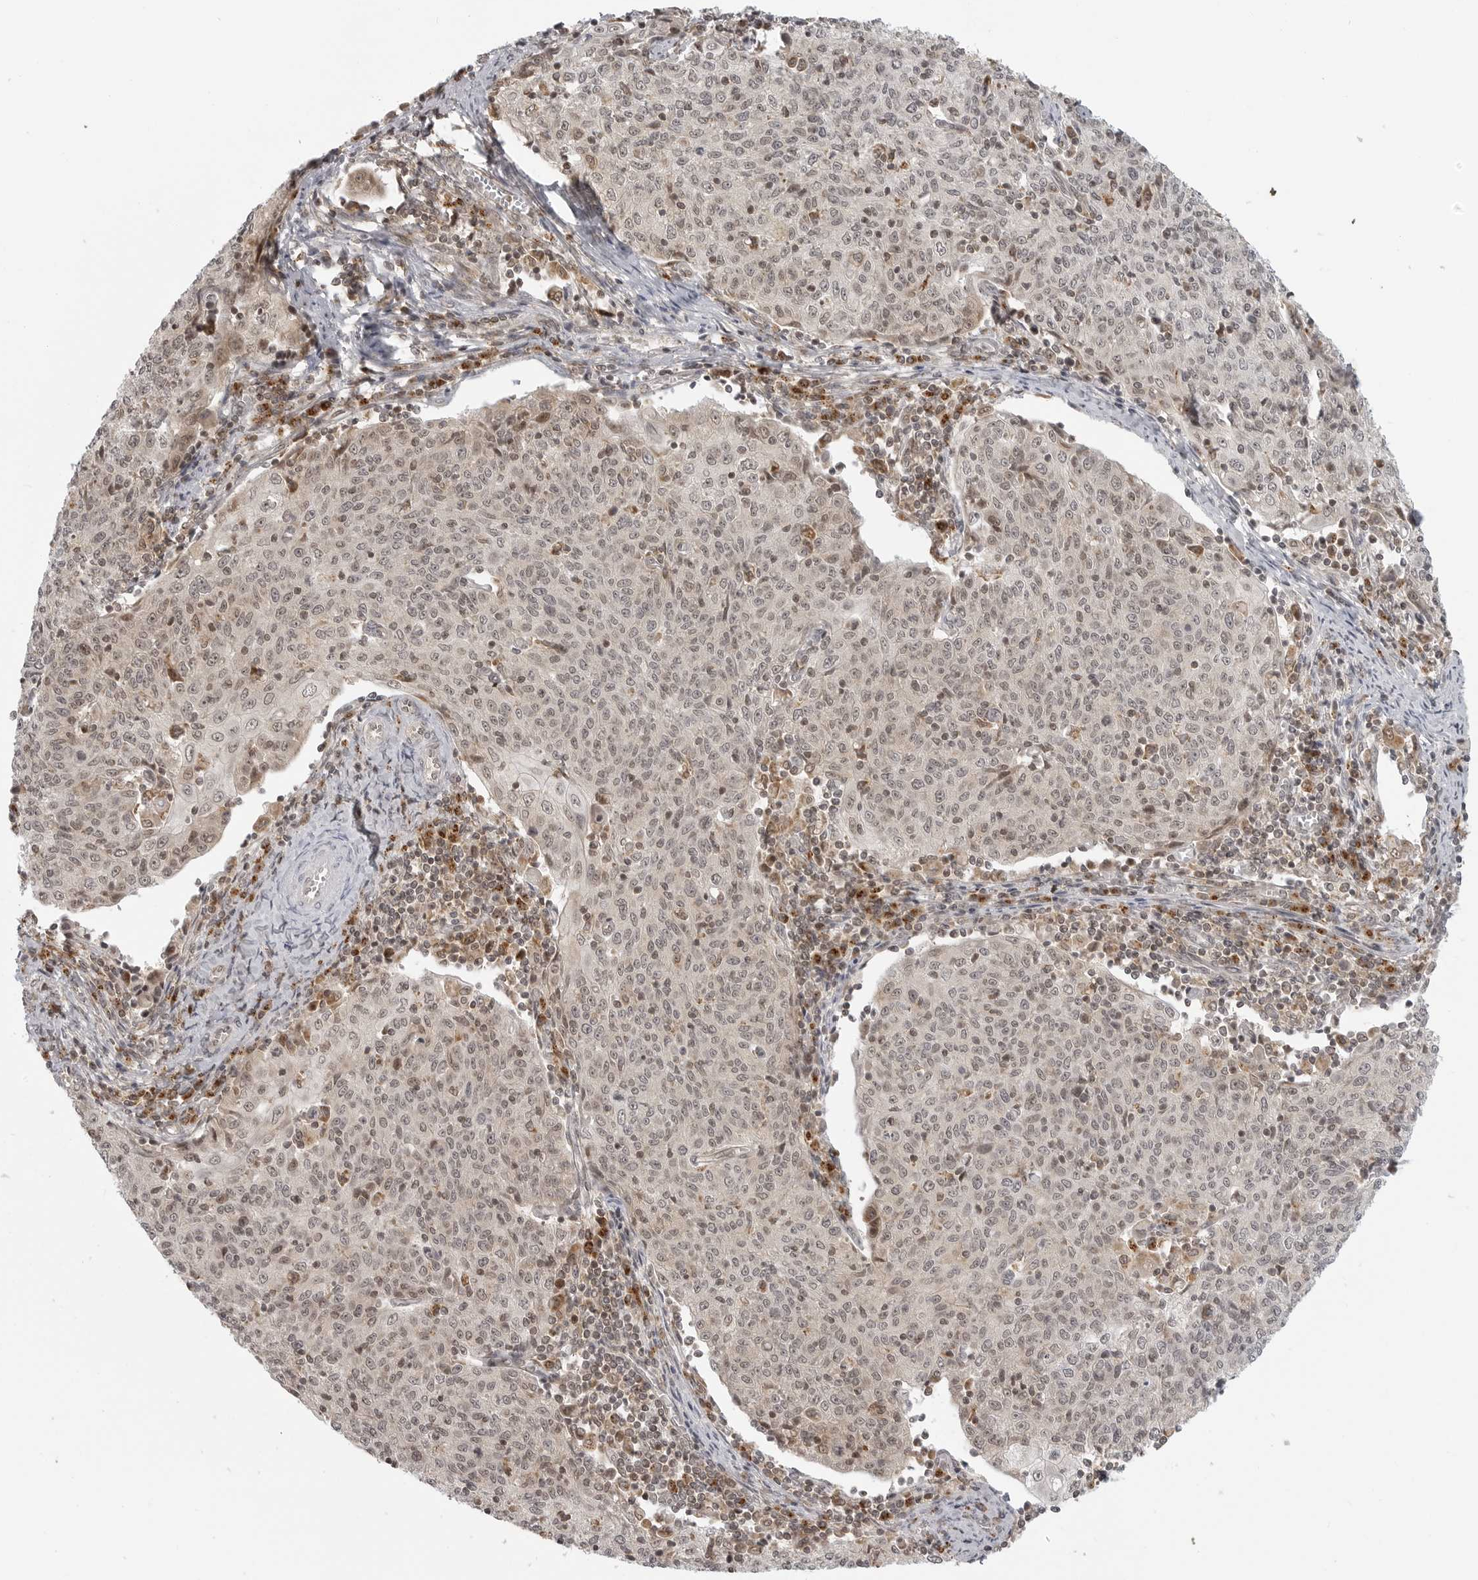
{"staining": {"intensity": "weak", "quantity": ">75%", "location": "nuclear"}, "tissue": "cervical cancer", "cell_type": "Tumor cells", "image_type": "cancer", "snomed": [{"axis": "morphology", "description": "Squamous cell carcinoma, NOS"}, {"axis": "topography", "description": "Cervix"}], "caption": "DAB (3,3'-diaminobenzidine) immunohistochemical staining of human cervical cancer displays weak nuclear protein positivity in about >75% of tumor cells.", "gene": "COPA", "patient": {"sex": "female", "age": 48}}